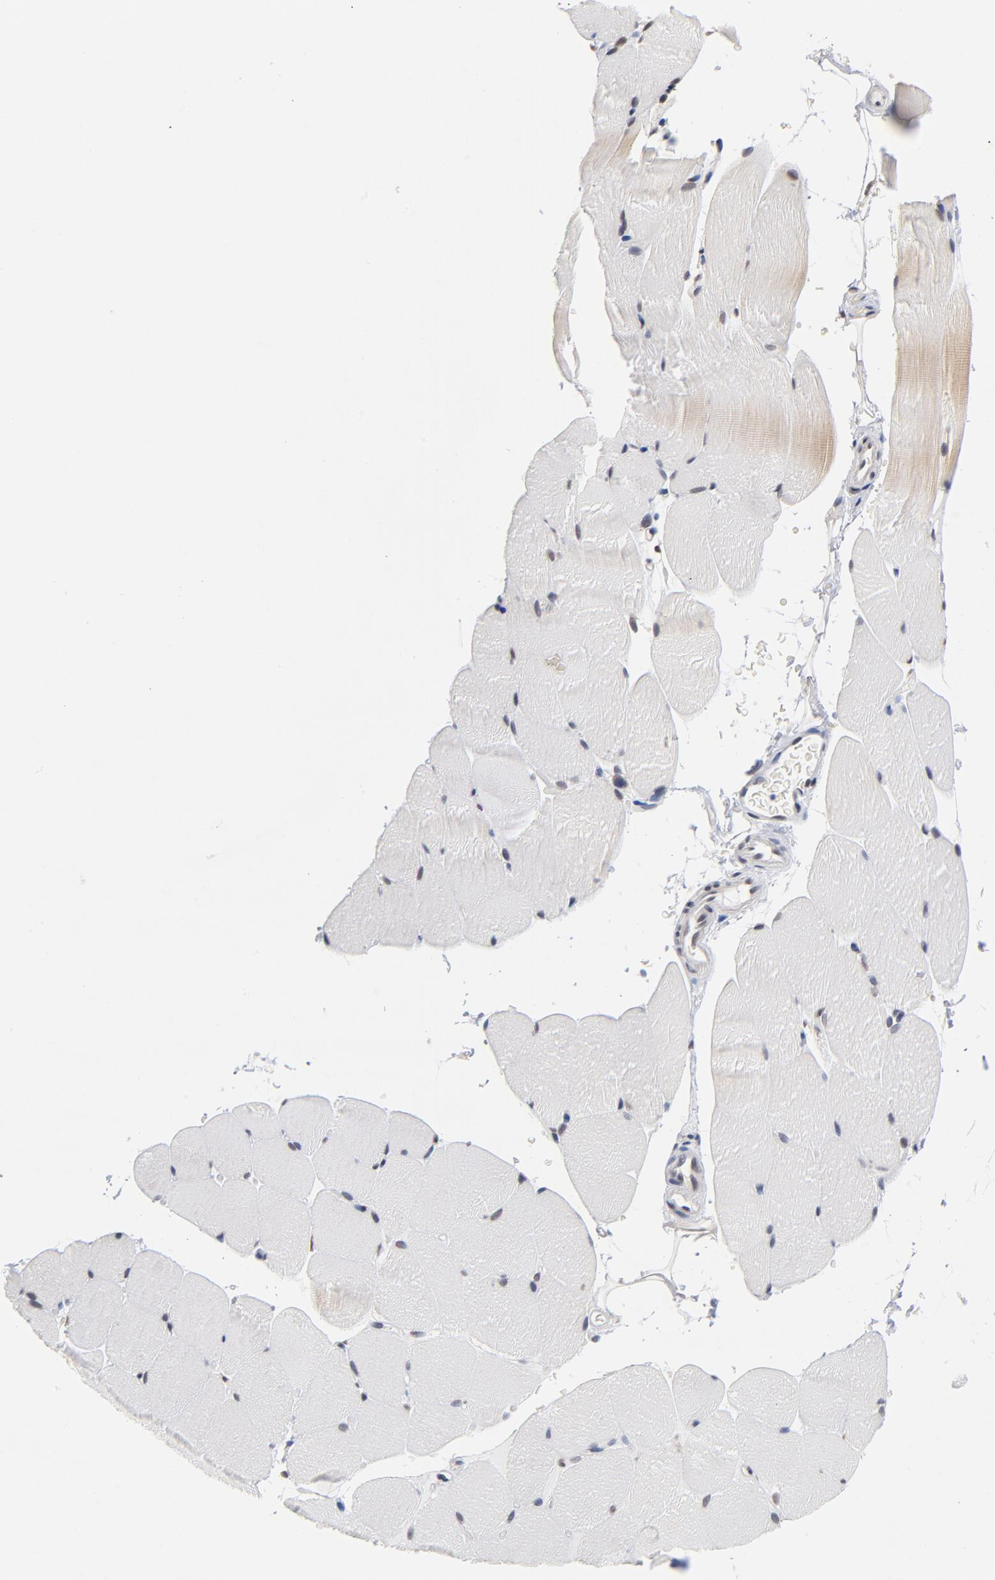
{"staining": {"intensity": "weak", "quantity": "25%-75%", "location": "cytoplasmic/membranous"}, "tissue": "skeletal muscle", "cell_type": "Myocytes", "image_type": "normal", "snomed": [{"axis": "morphology", "description": "Normal tissue, NOS"}, {"axis": "topography", "description": "Skeletal muscle"}], "caption": "This is a histology image of IHC staining of benign skeletal muscle, which shows weak staining in the cytoplasmic/membranous of myocytes.", "gene": "RBM3", "patient": {"sex": "female", "age": 37}}